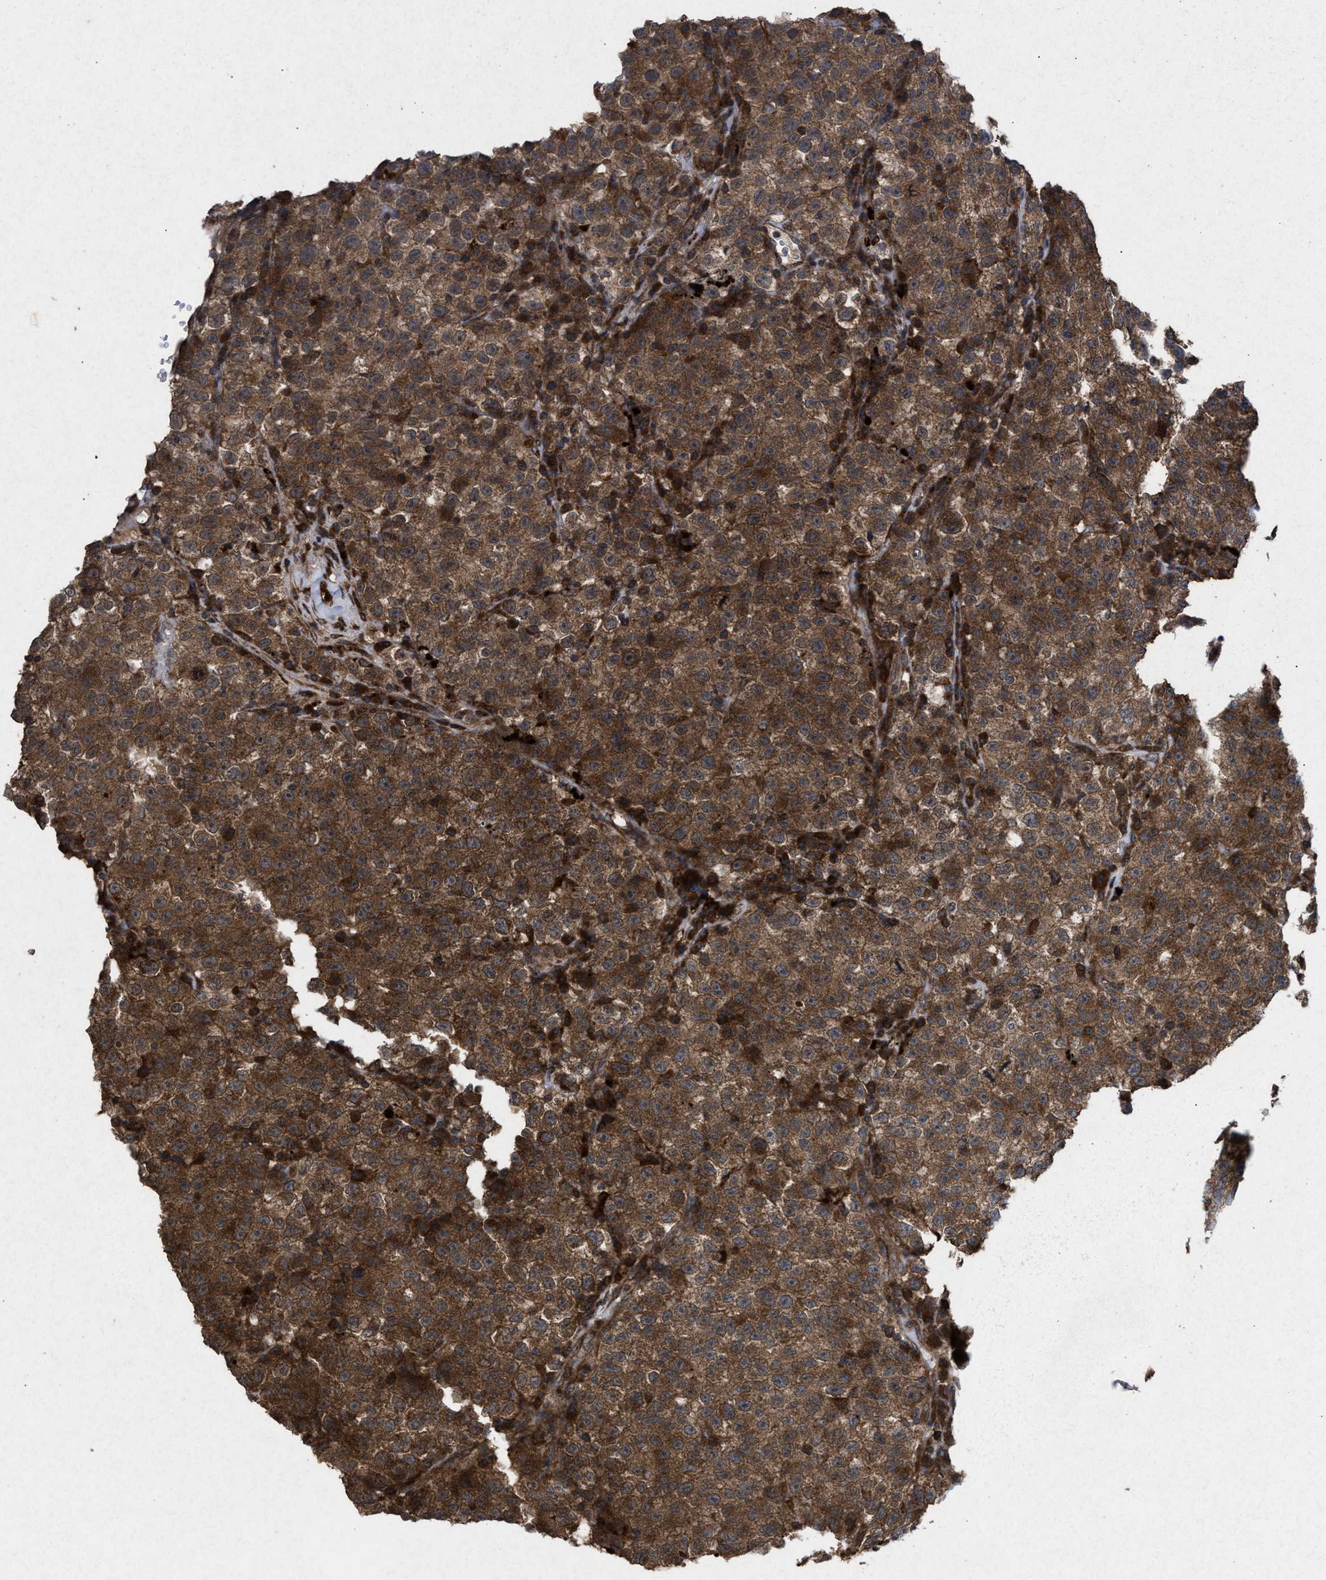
{"staining": {"intensity": "moderate", "quantity": ">75%", "location": "cytoplasmic/membranous"}, "tissue": "testis cancer", "cell_type": "Tumor cells", "image_type": "cancer", "snomed": [{"axis": "morphology", "description": "Seminoma, NOS"}, {"axis": "topography", "description": "Testis"}], "caption": "An image showing moderate cytoplasmic/membranous staining in approximately >75% of tumor cells in testis seminoma, as visualized by brown immunohistochemical staining.", "gene": "MSI2", "patient": {"sex": "male", "age": 22}}